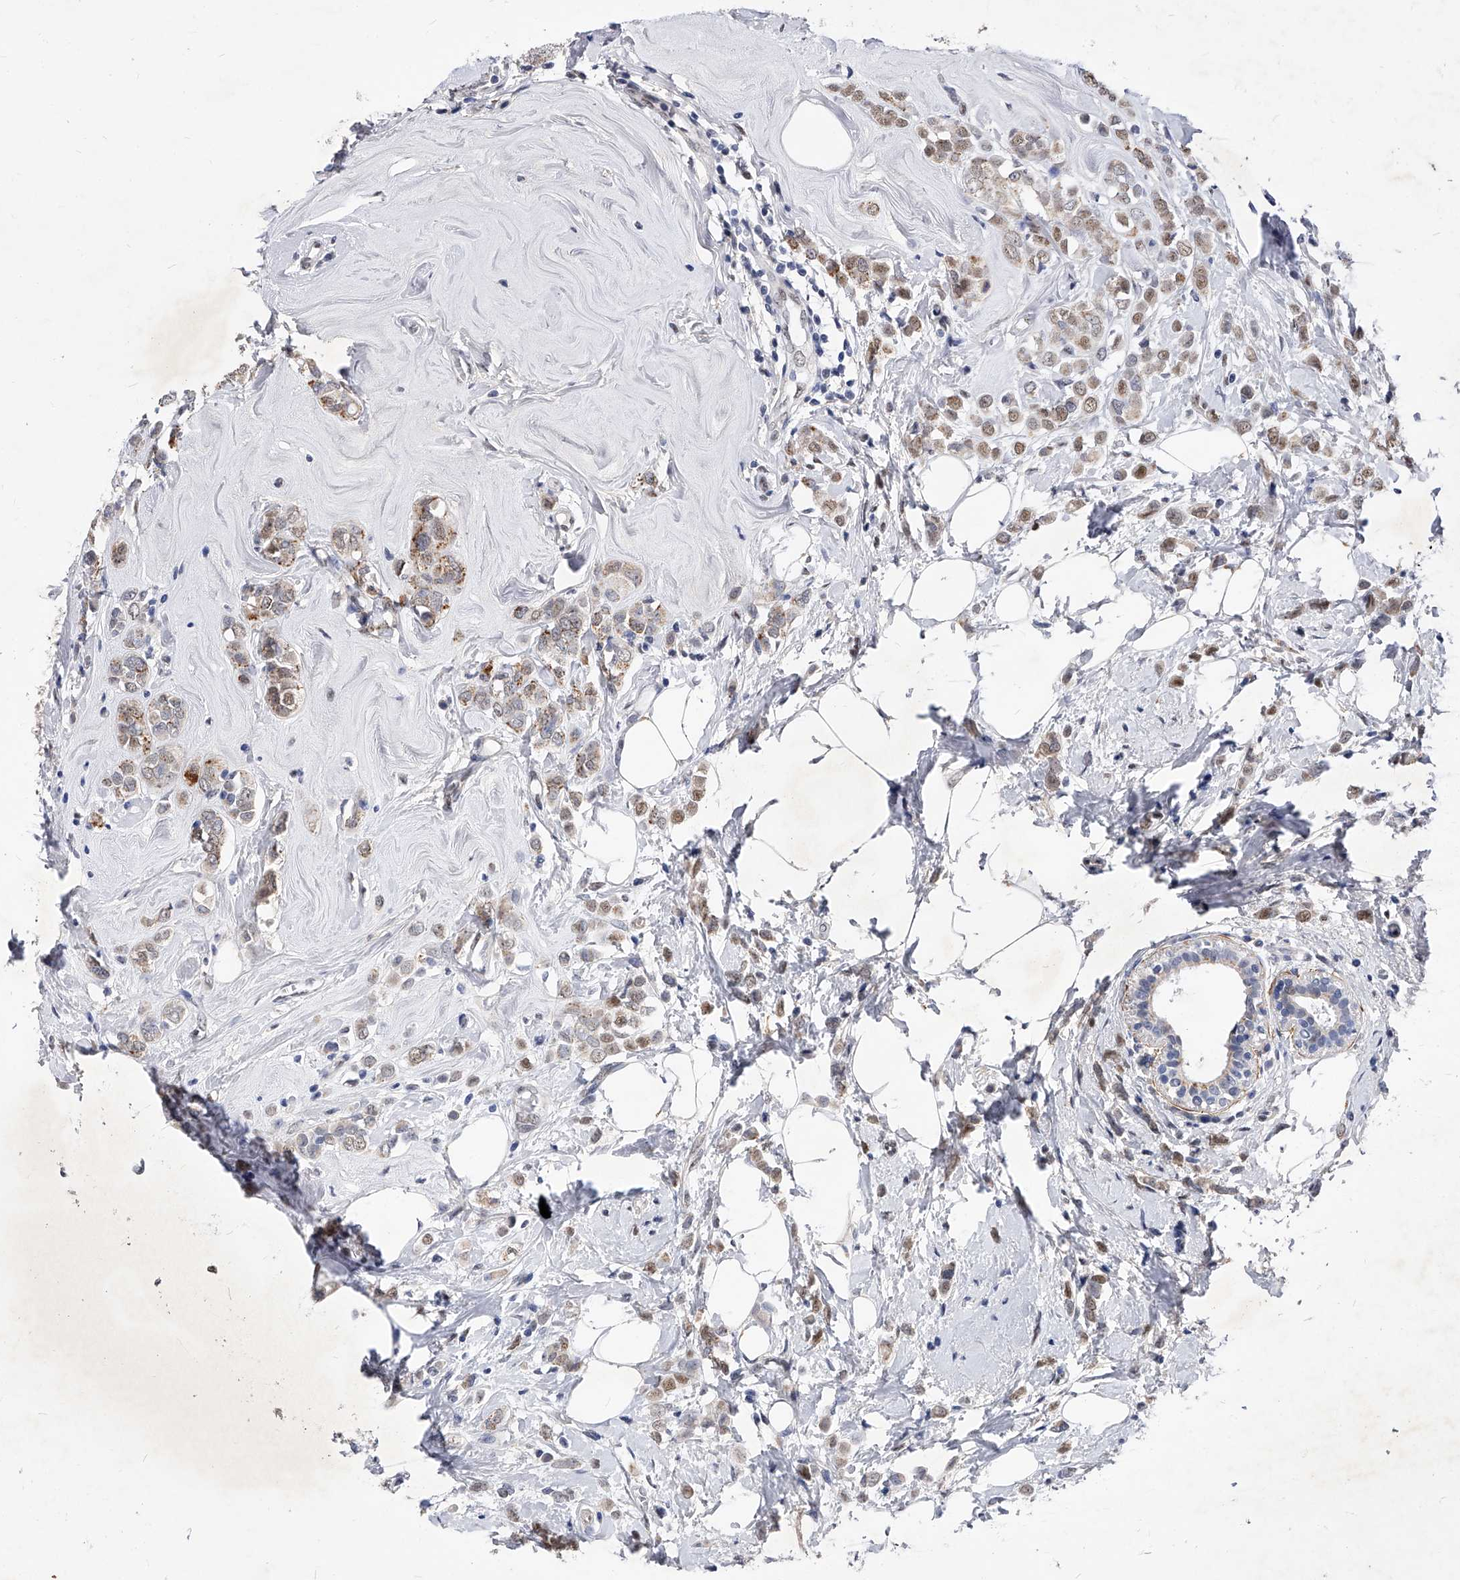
{"staining": {"intensity": "moderate", "quantity": "25%-75%", "location": "cytoplasmic/membranous,nuclear"}, "tissue": "breast cancer", "cell_type": "Tumor cells", "image_type": "cancer", "snomed": [{"axis": "morphology", "description": "Lobular carcinoma"}, {"axis": "topography", "description": "Breast"}], "caption": "This image reveals immunohistochemistry (IHC) staining of breast cancer, with medium moderate cytoplasmic/membranous and nuclear staining in about 25%-75% of tumor cells.", "gene": "ZNF529", "patient": {"sex": "female", "age": 47}}